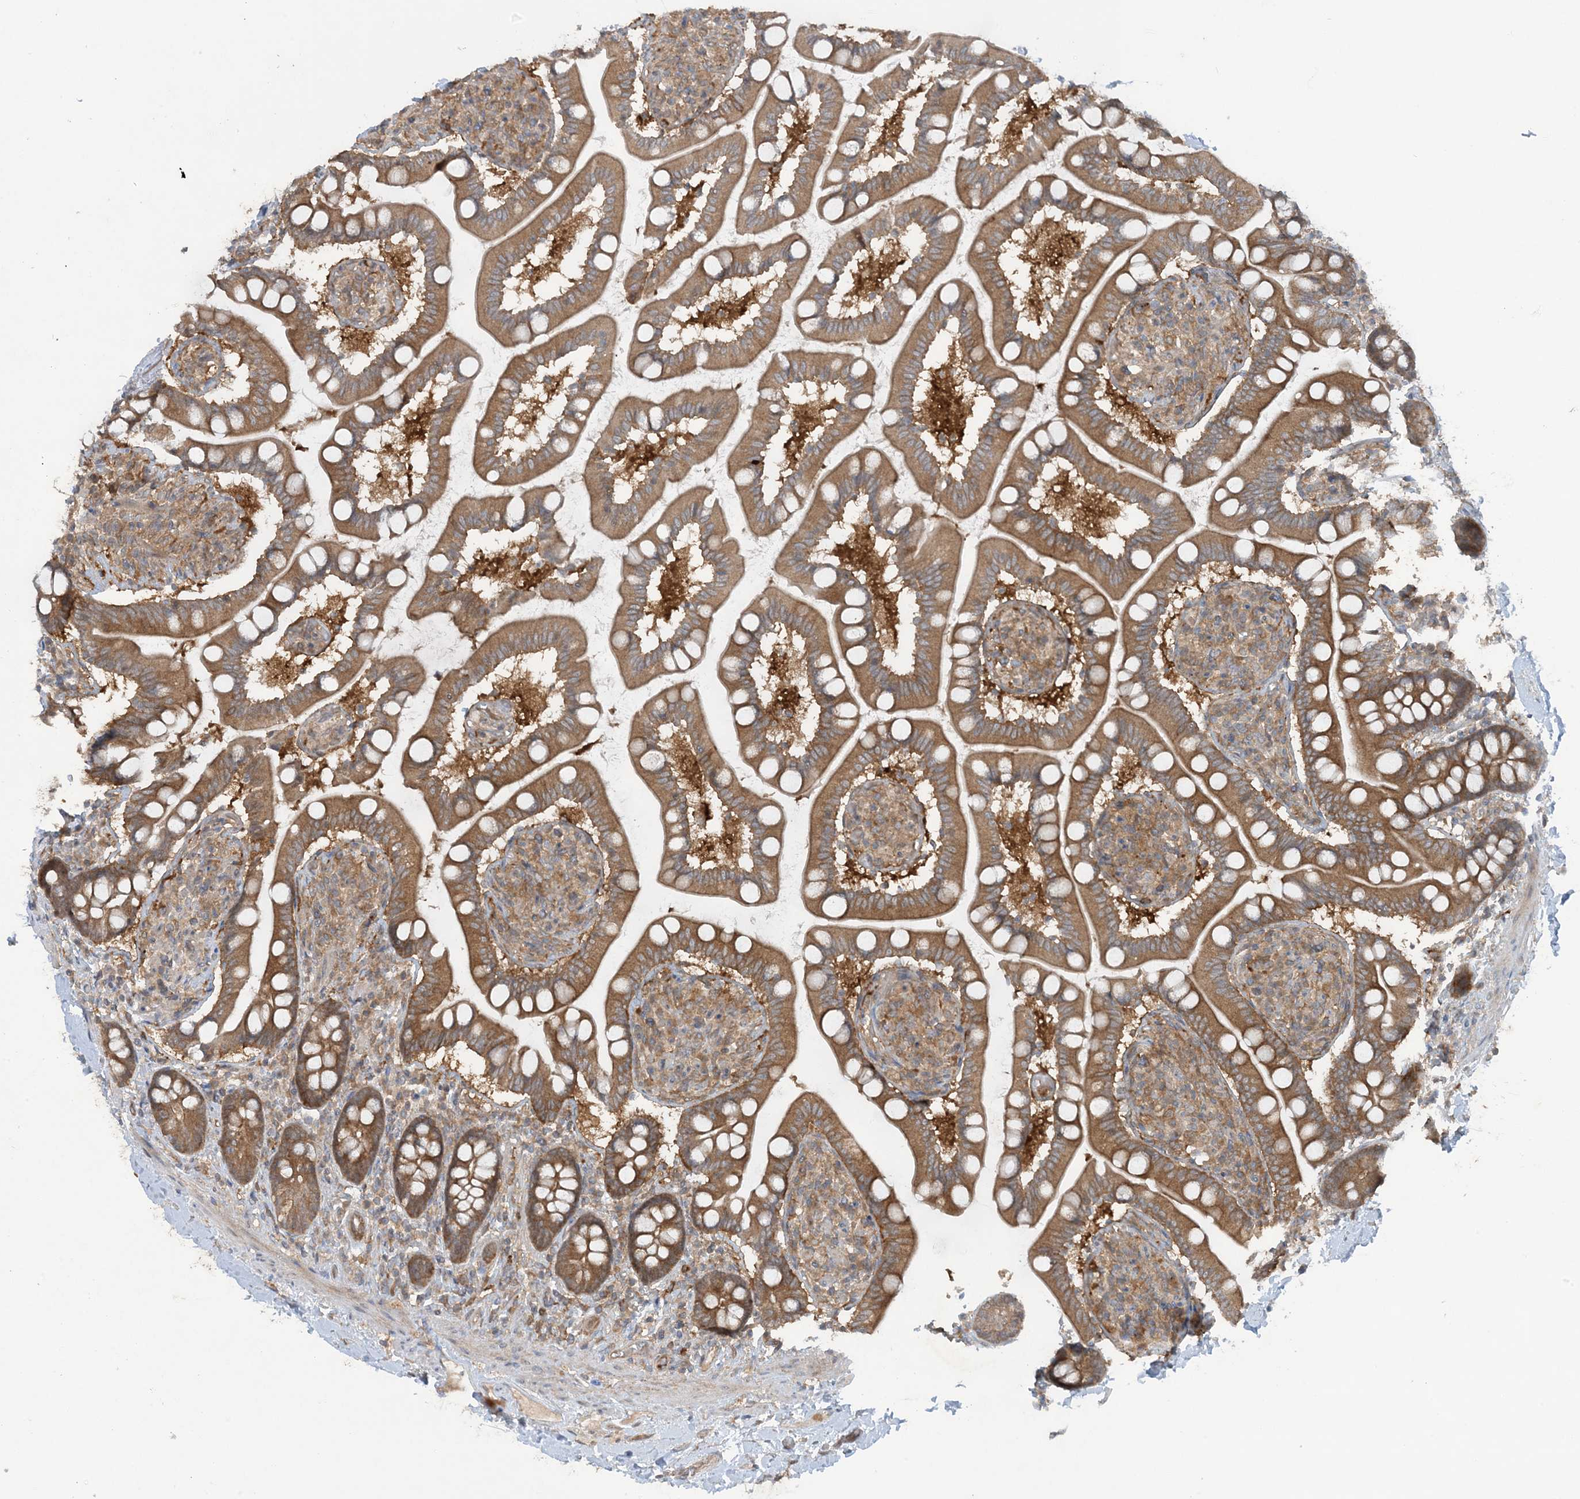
{"staining": {"intensity": "moderate", "quantity": ">75%", "location": "cytoplasmic/membranous"}, "tissue": "small intestine", "cell_type": "Glandular cells", "image_type": "normal", "snomed": [{"axis": "morphology", "description": "Normal tissue, NOS"}, {"axis": "topography", "description": "Small intestine"}], "caption": "Glandular cells reveal moderate cytoplasmic/membranous positivity in approximately >75% of cells in benign small intestine. Nuclei are stained in blue.", "gene": "STAM2", "patient": {"sex": "female", "age": 64}}